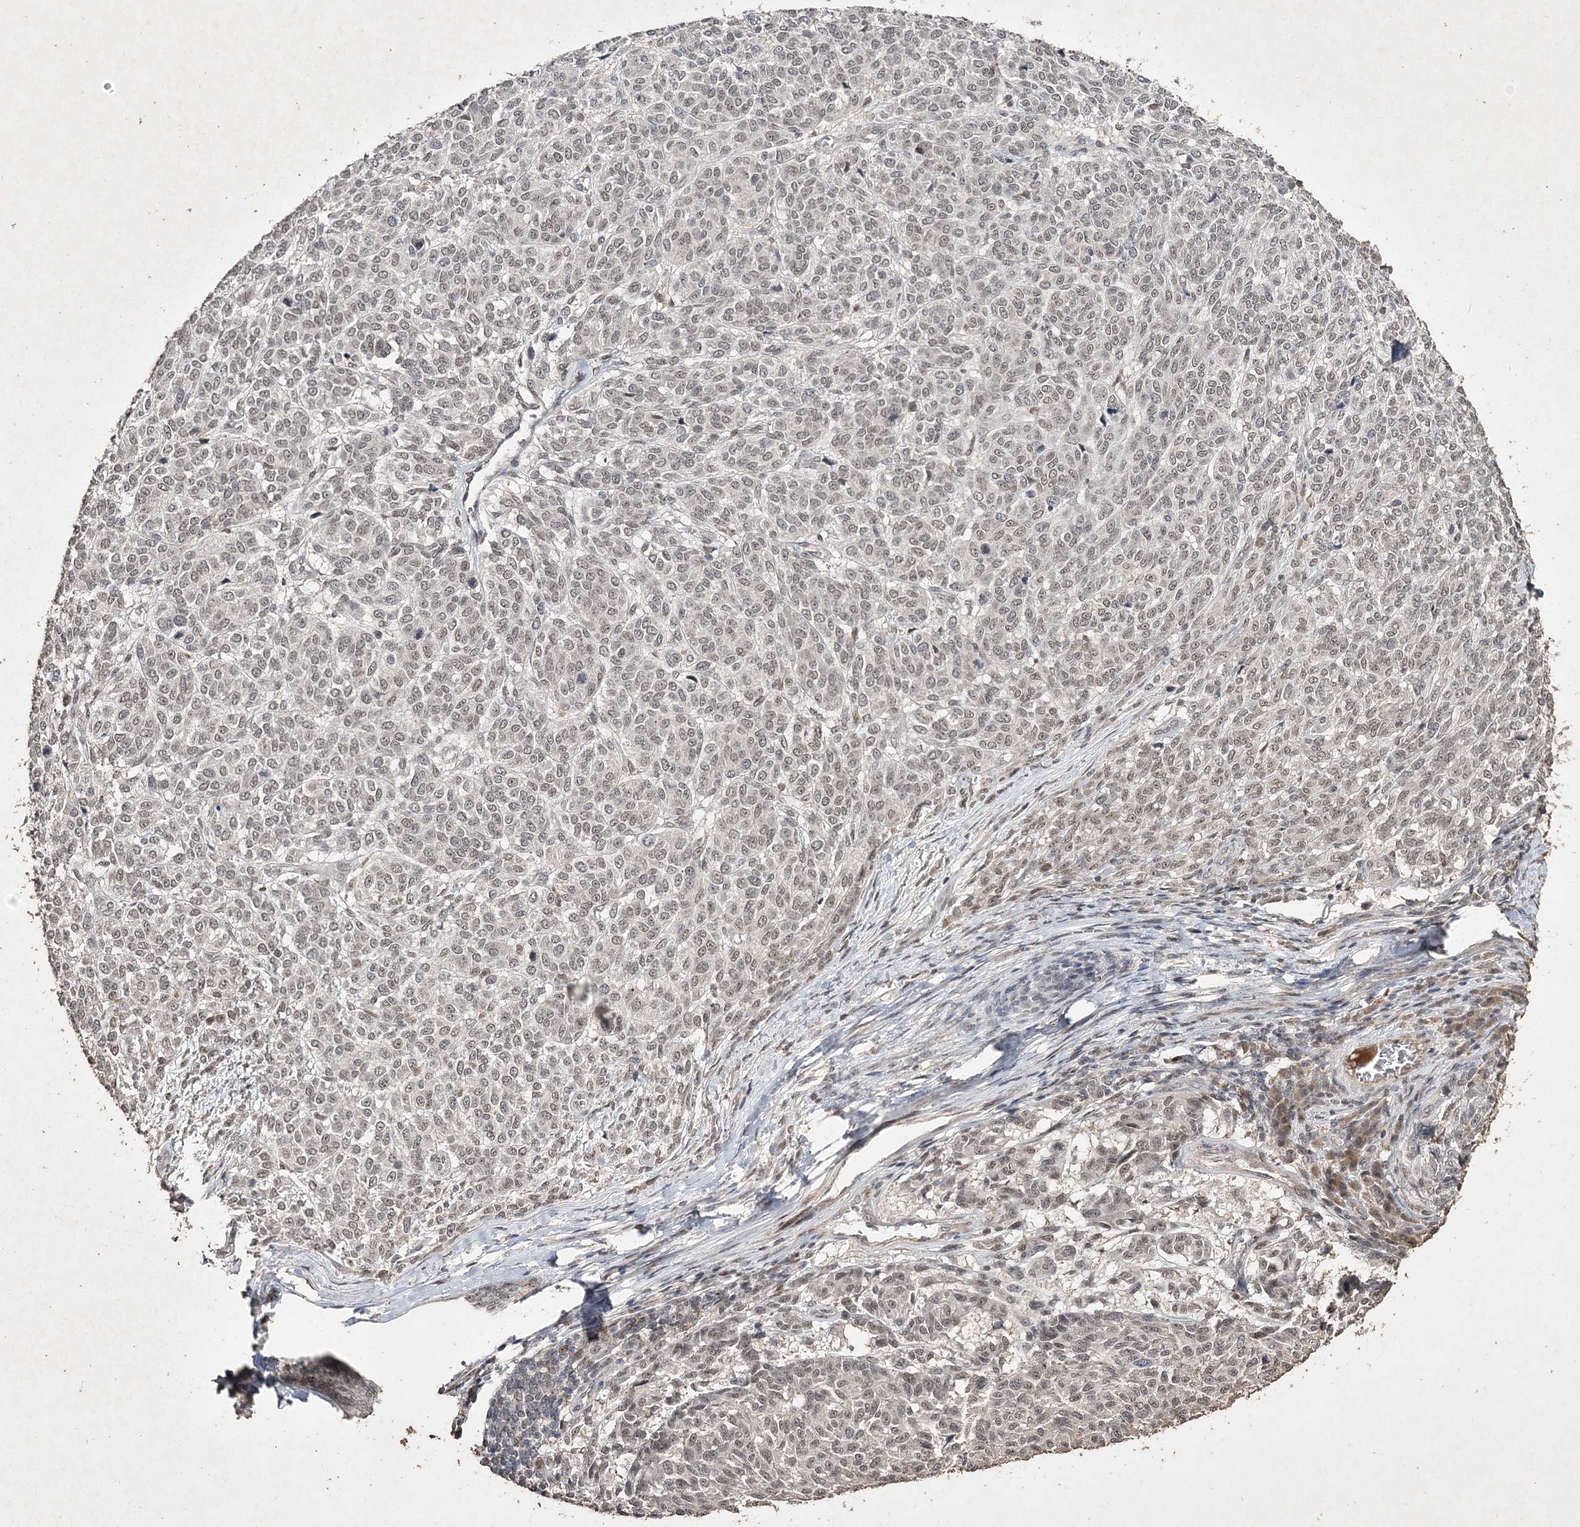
{"staining": {"intensity": "weak", "quantity": ">75%", "location": "nuclear"}, "tissue": "melanoma", "cell_type": "Tumor cells", "image_type": "cancer", "snomed": [{"axis": "morphology", "description": "Malignant melanoma, NOS"}, {"axis": "topography", "description": "Skin"}], "caption": "A high-resolution image shows IHC staining of malignant melanoma, which shows weak nuclear staining in approximately >75% of tumor cells.", "gene": "C3orf38", "patient": {"sex": "male", "age": 49}}